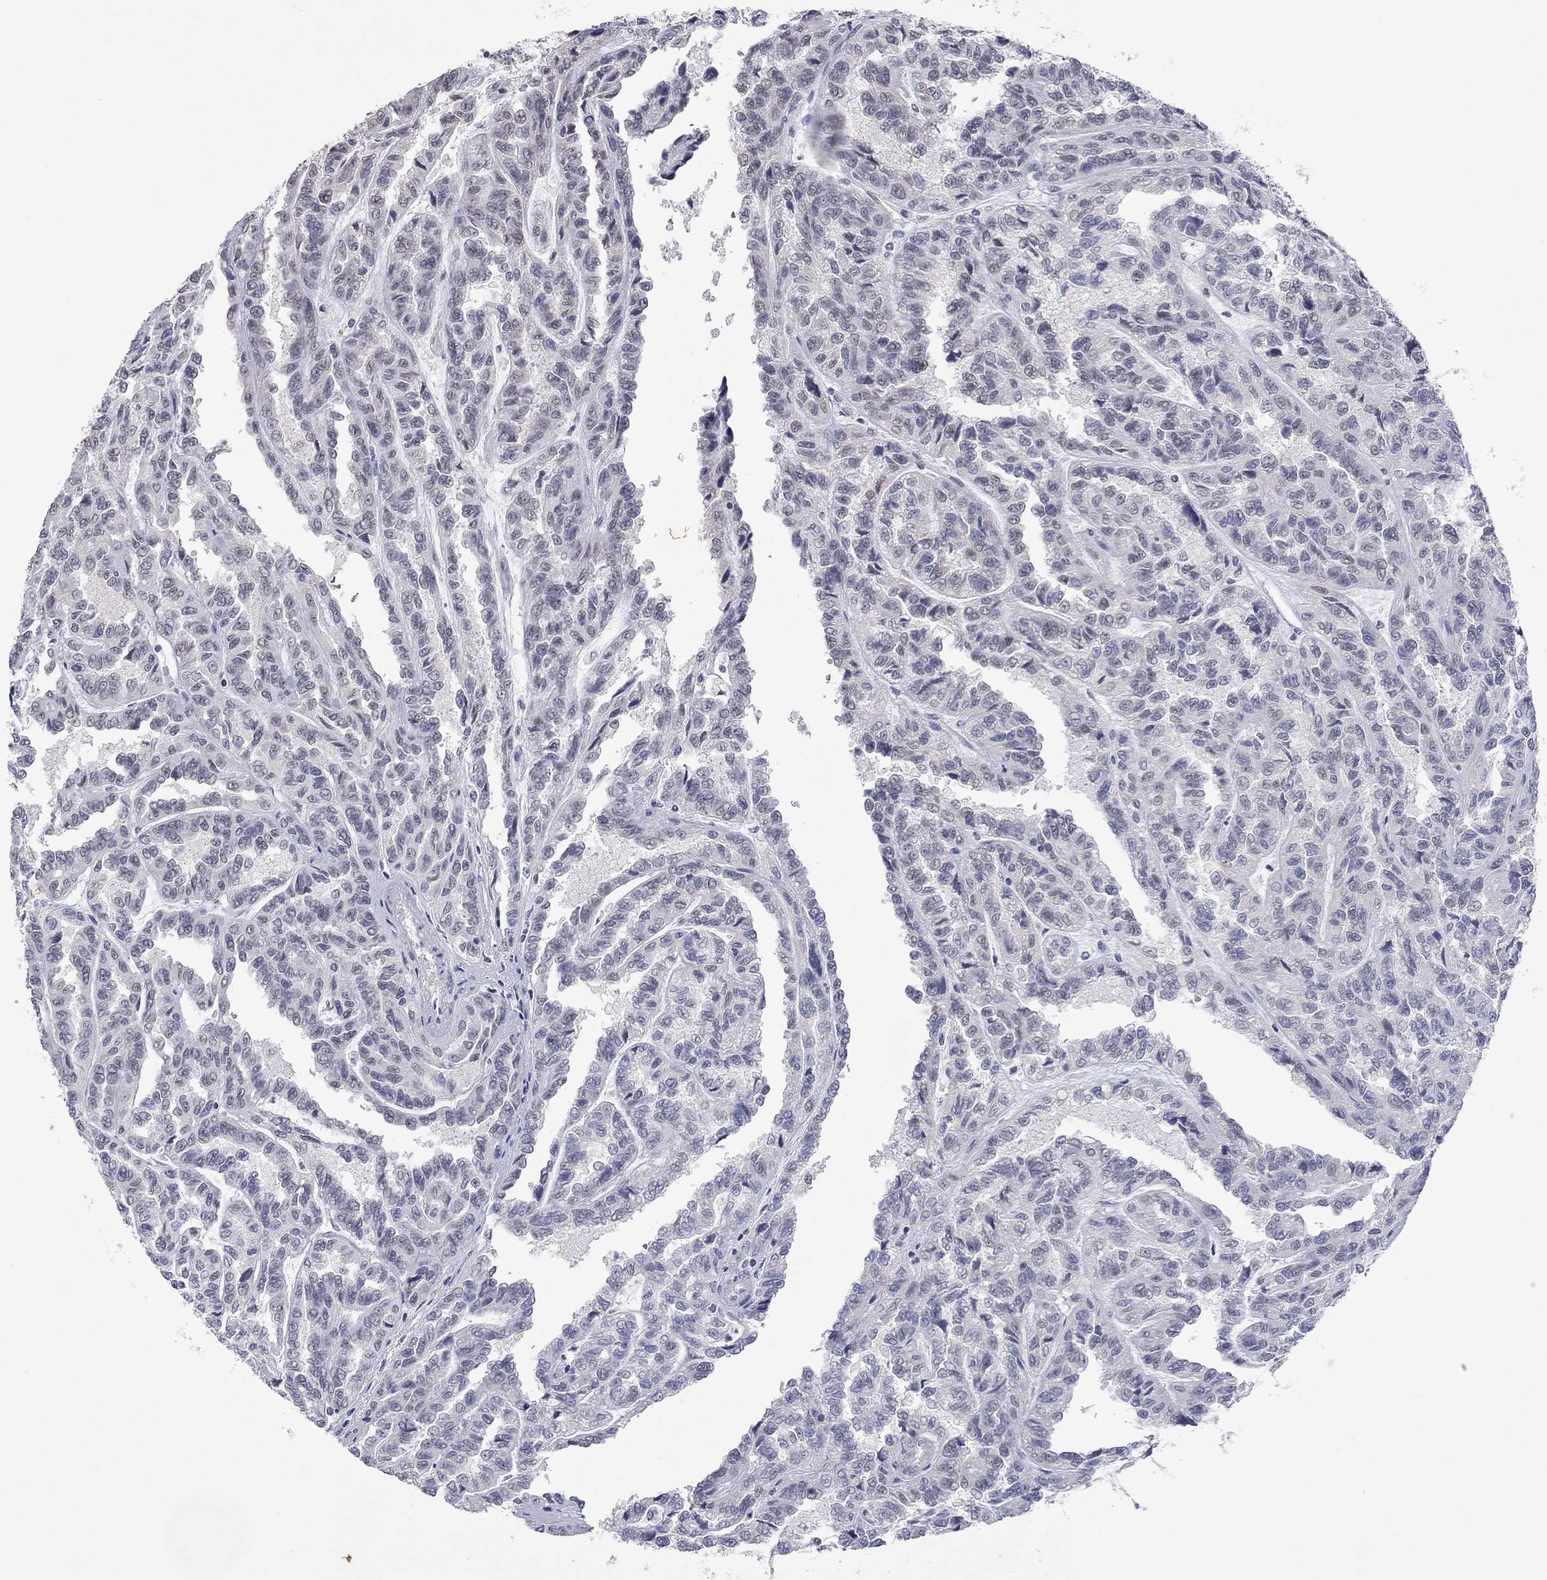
{"staining": {"intensity": "negative", "quantity": "none", "location": "none"}, "tissue": "renal cancer", "cell_type": "Tumor cells", "image_type": "cancer", "snomed": [{"axis": "morphology", "description": "Adenocarcinoma, NOS"}, {"axis": "topography", "description": "Kidney"}], "caption": "Renal cancer was stained to show a protein in brown. There is no significant positivity in tumor cells.", "gene": "TMEM143", "patient": {"sex": "male", "age": 79}}